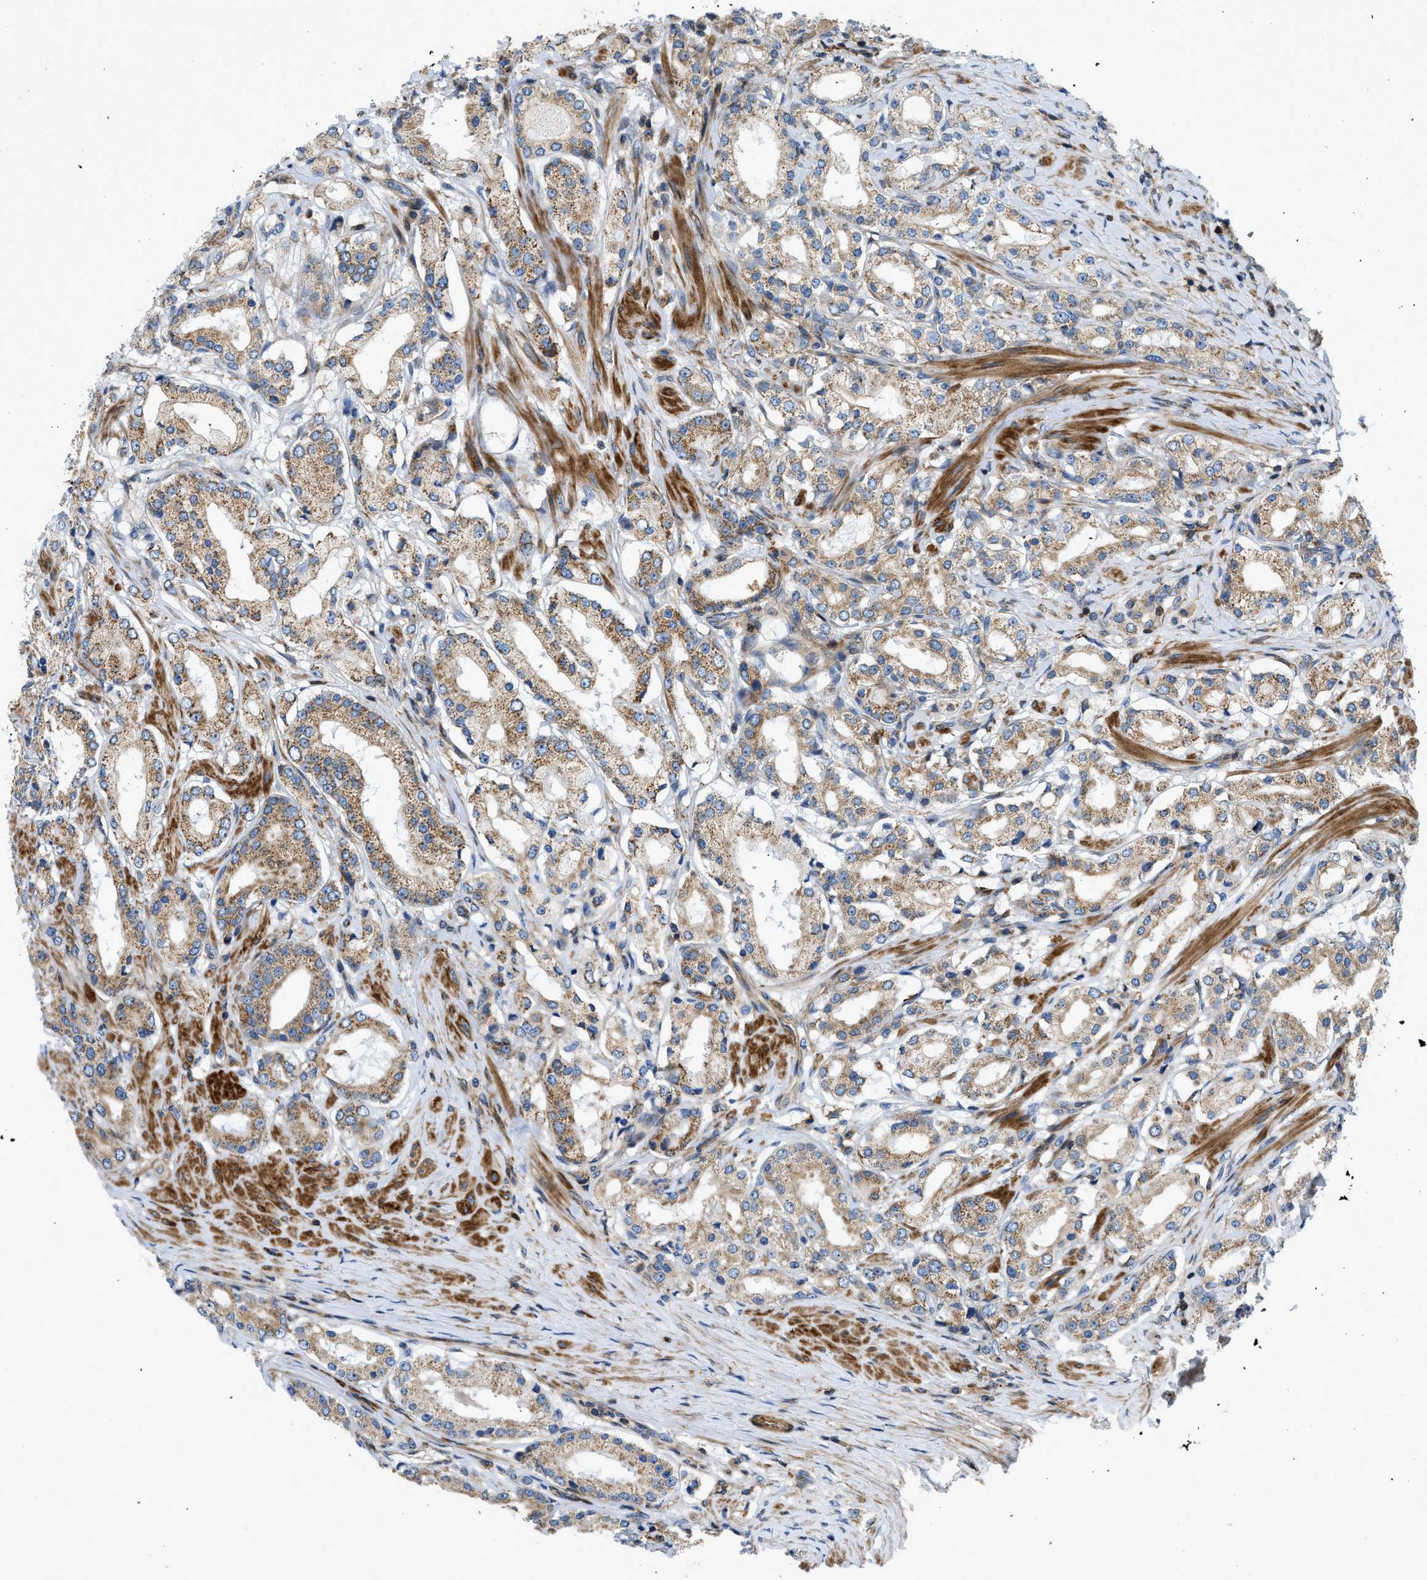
{"staining": {"intensity": "moderate", "quantity": ">75%", "location": "cytoplasmic/membranous"}, "tissue": "prostate cancer", "cell_type": "Tumor cells", "image_type": "cancer", "snomed": [{"axis": "morphology", "description": "Adenocarcinoma, Low grade"}, {"axis": "topography", "description": "Prostate"}], "caption": "High-power microscopy captured an immunohistochemistry (IHC) image of prostate adenocarcinoma (low-grade), revealing moderate cytoplasmic/membranous staining in approximately >75% of tumor cells. Nuclei are stained in blue.", "gene": "DHODH", "patient": {"sex": "male", "age": 63}}